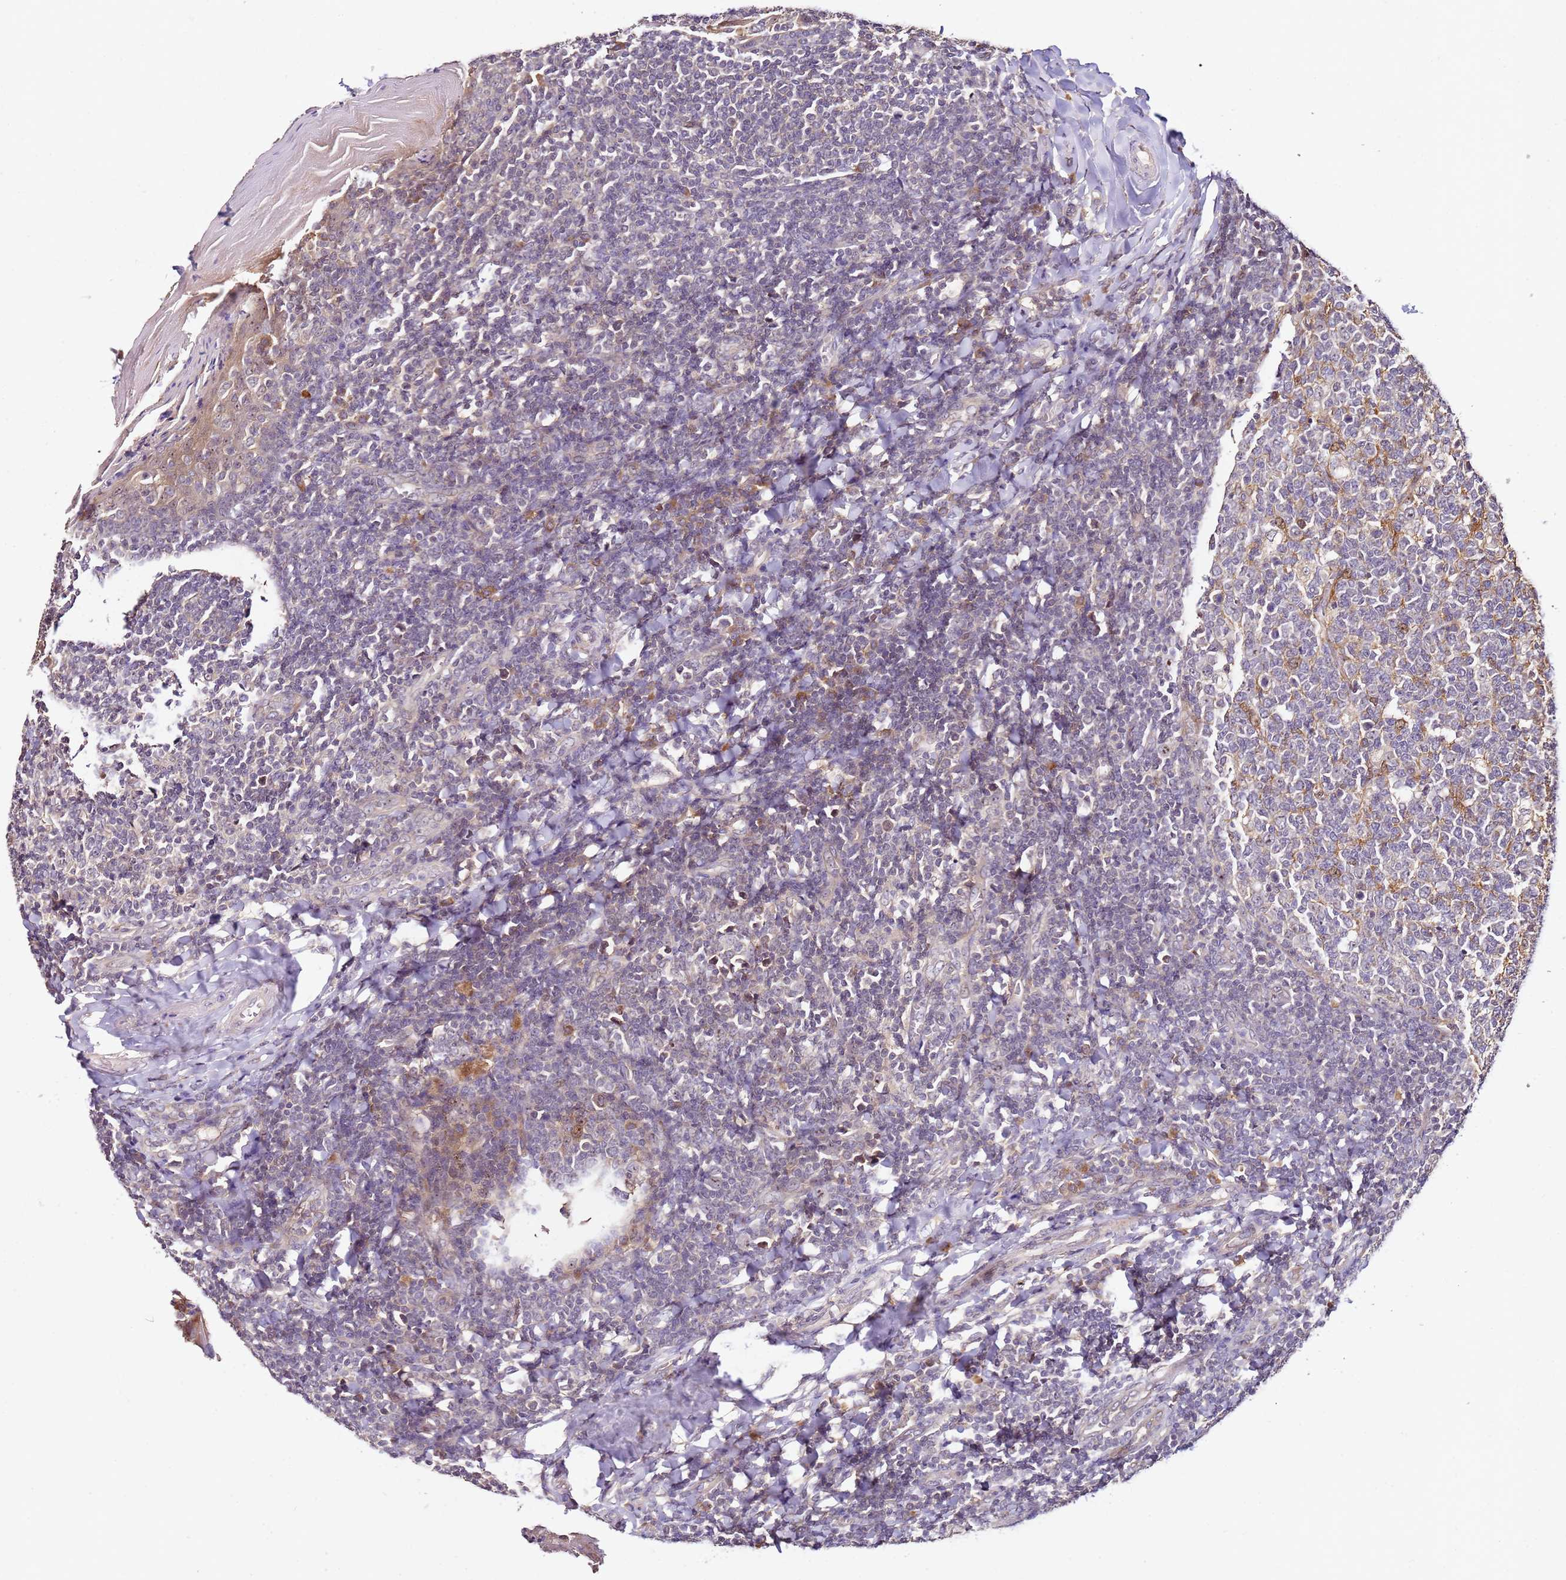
{"staining": {"intensity": "moderate", "quantity": "<25%", "location": "cytoplasmic/membranous"}, "tissue": "tonsil", "cell_type": "Germinal center cells", "image_type": "normal", "snomed": [{"axis": "morphology", "description": "Normal tissue, NOS"}, {"axis": "topography", "description": "Tonsil"}], "caption": "Immunohistochemistry staining of unremarkable tonsil, which exhibits low levels of moderate cytoplasmic/membranous expression in about <25% of germinal center cells indicating moderate cytoplasmic/membranous protein positivity. The staining was performed using DAB (brown) for protein detection and nuclei were counterstained in hematoxylin (blue).", "gene": "DDX27", "patient": {"sex": "female", "age": 19}}